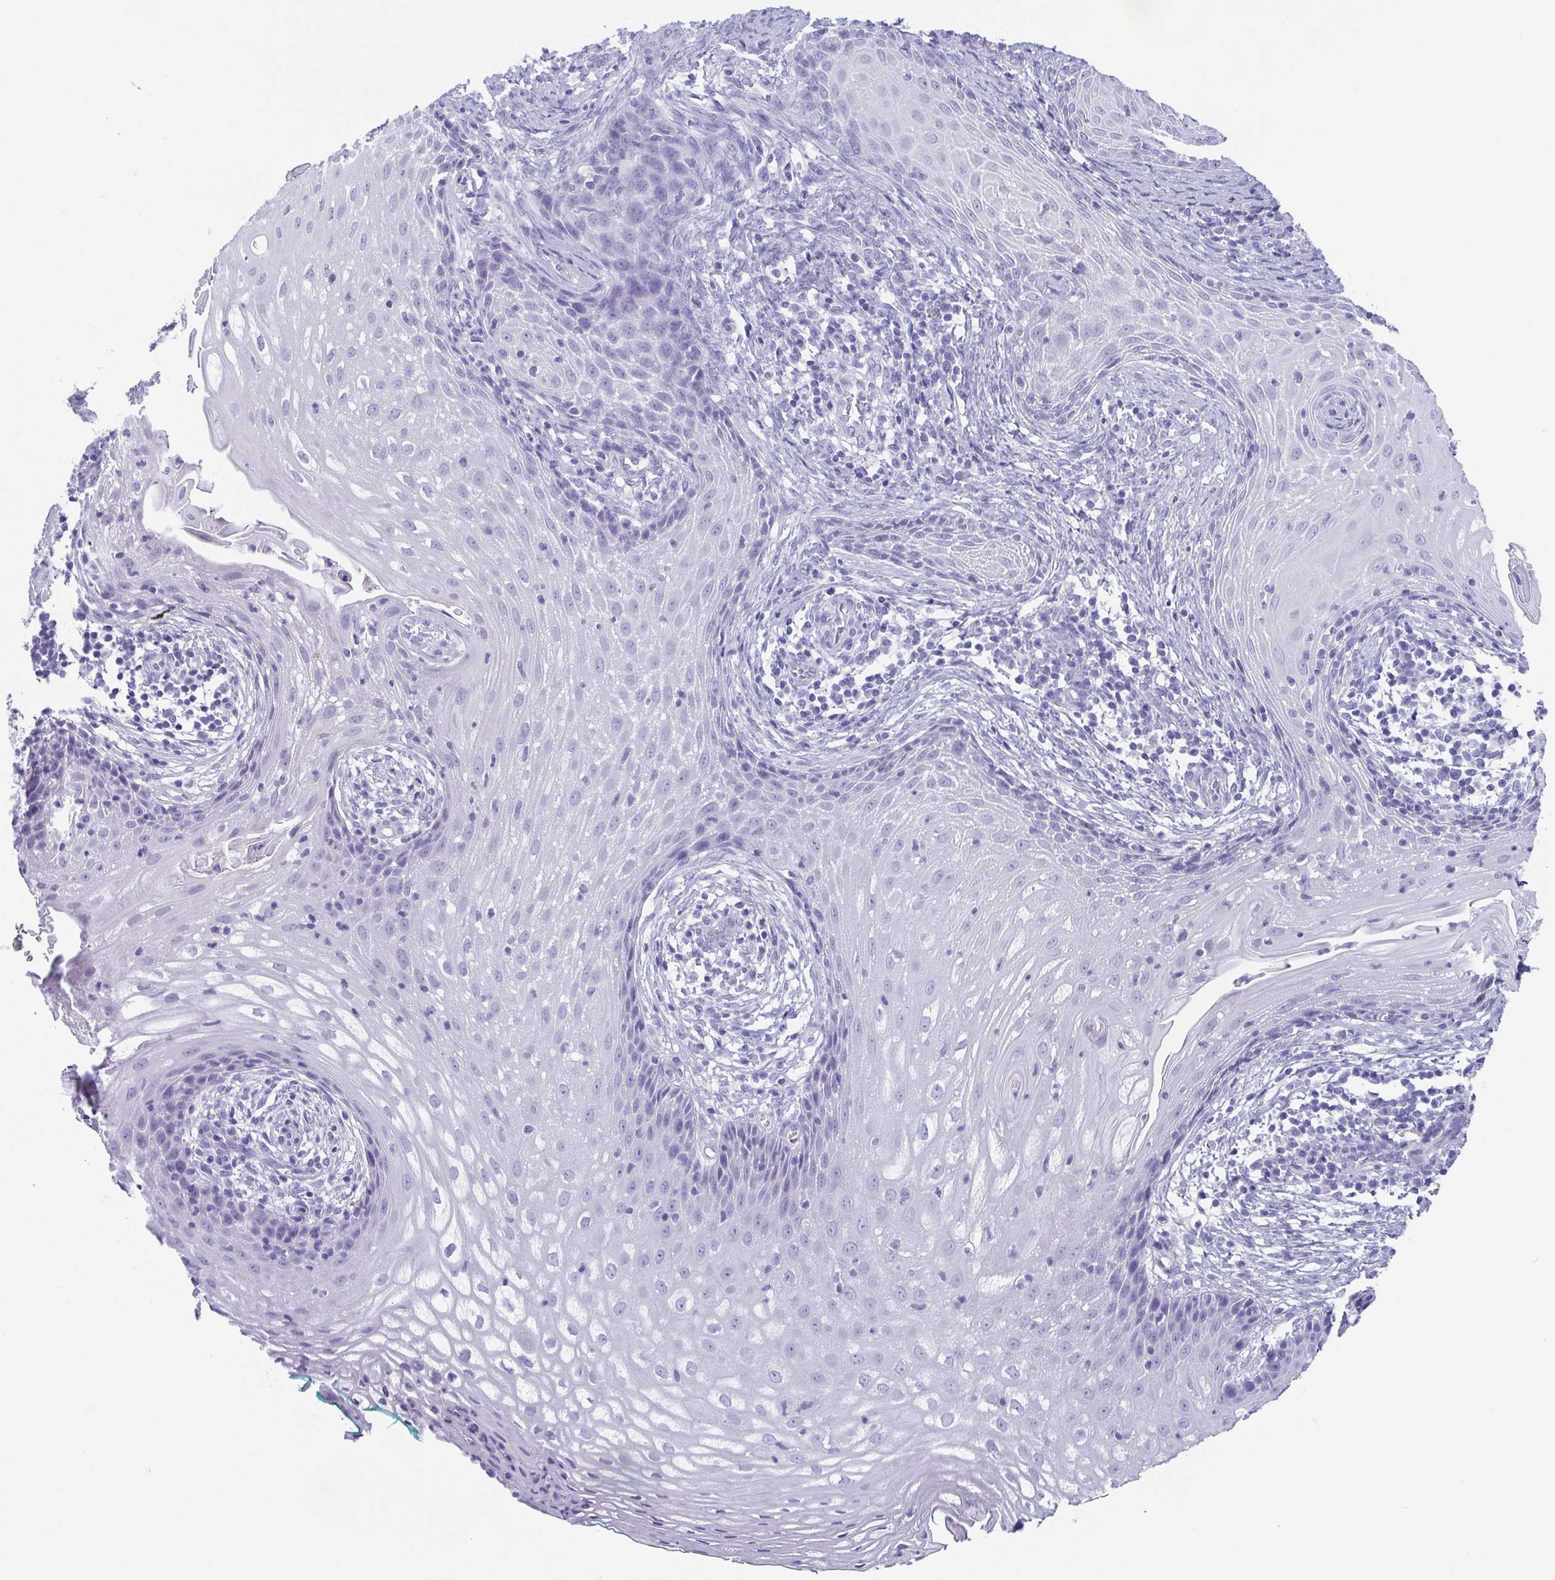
{"staining": {"intensity": "negative", "quantity": "none", "location": "none"}, "tissue": "cervical cancer", "cell_type": "Tumor cells", "image_type": "cancer", "snomed": [{"axis": "morphology", "description": "Squamous cell carcinoma, NOS"}, {"axis": "topography", "description": "Cervix"}], "caption": "Immunohistochemistry histopathology image of cervical squamous cell carcinoma stained for a protein (brown), which exhibits no expression in tumor cells.", "gene": "SCGN", "patient": {"sex": "female", "age": 30}}